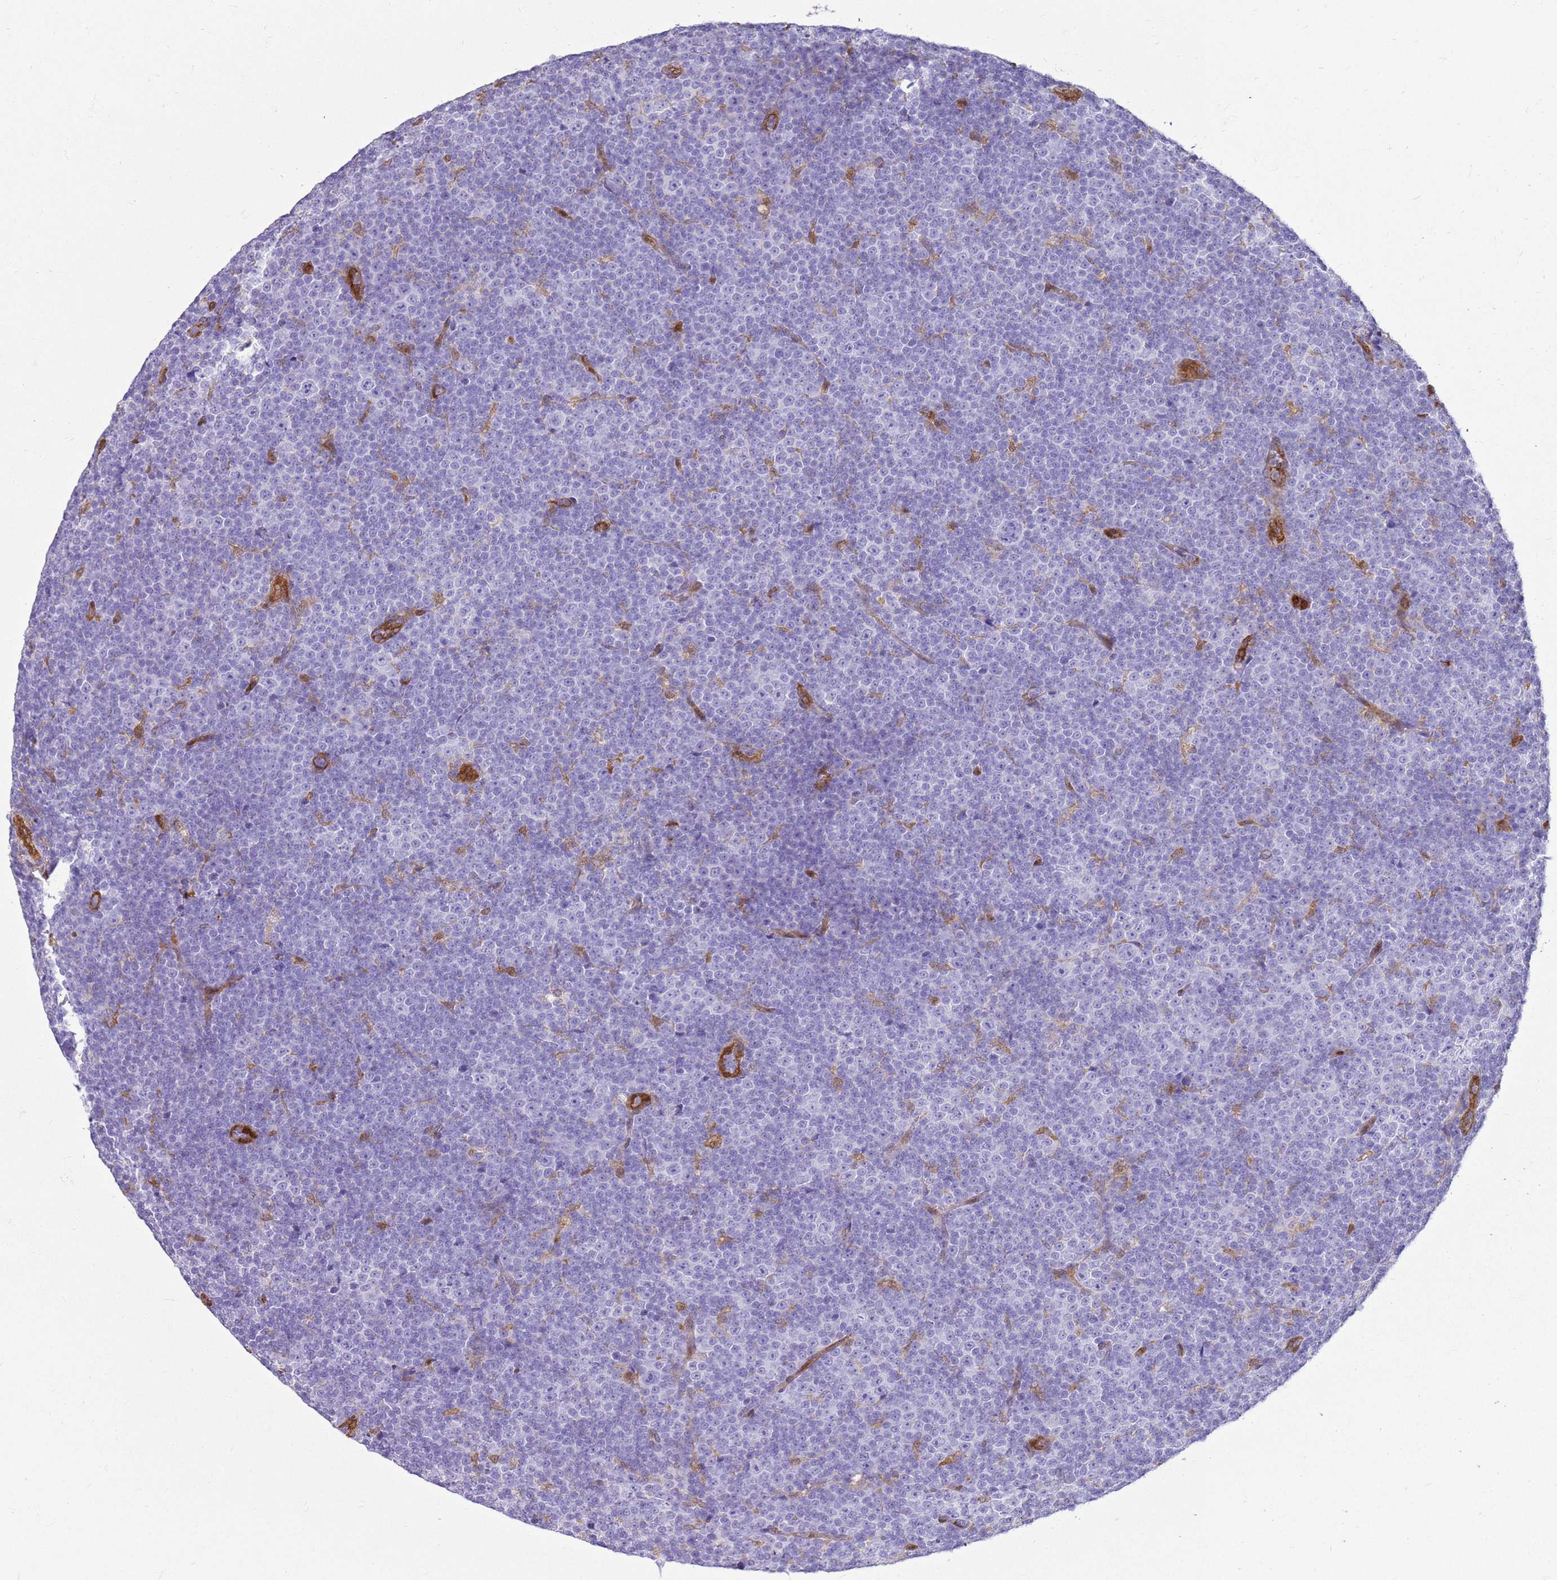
{"staining": {"intensity": "negative", "quantity": "none", "location": "none"}, "tissue": "lymphoma", "cell_type": "Tumor cells", "image_type": "cancer", "snomed": [{"axis": "morphology", "description": "Malignant lymphoma, non-Hodgkin's type, Low grade"}, {"axis": "topography", "description": "Lymph node"}], "caption": "Image shows no significant protein expression in tumor cells of low-grade malignant lymphoma, non-Hodgkin's type.", "gene": "SULT1E1", "patient": {"sex": "female", "age": 67}}